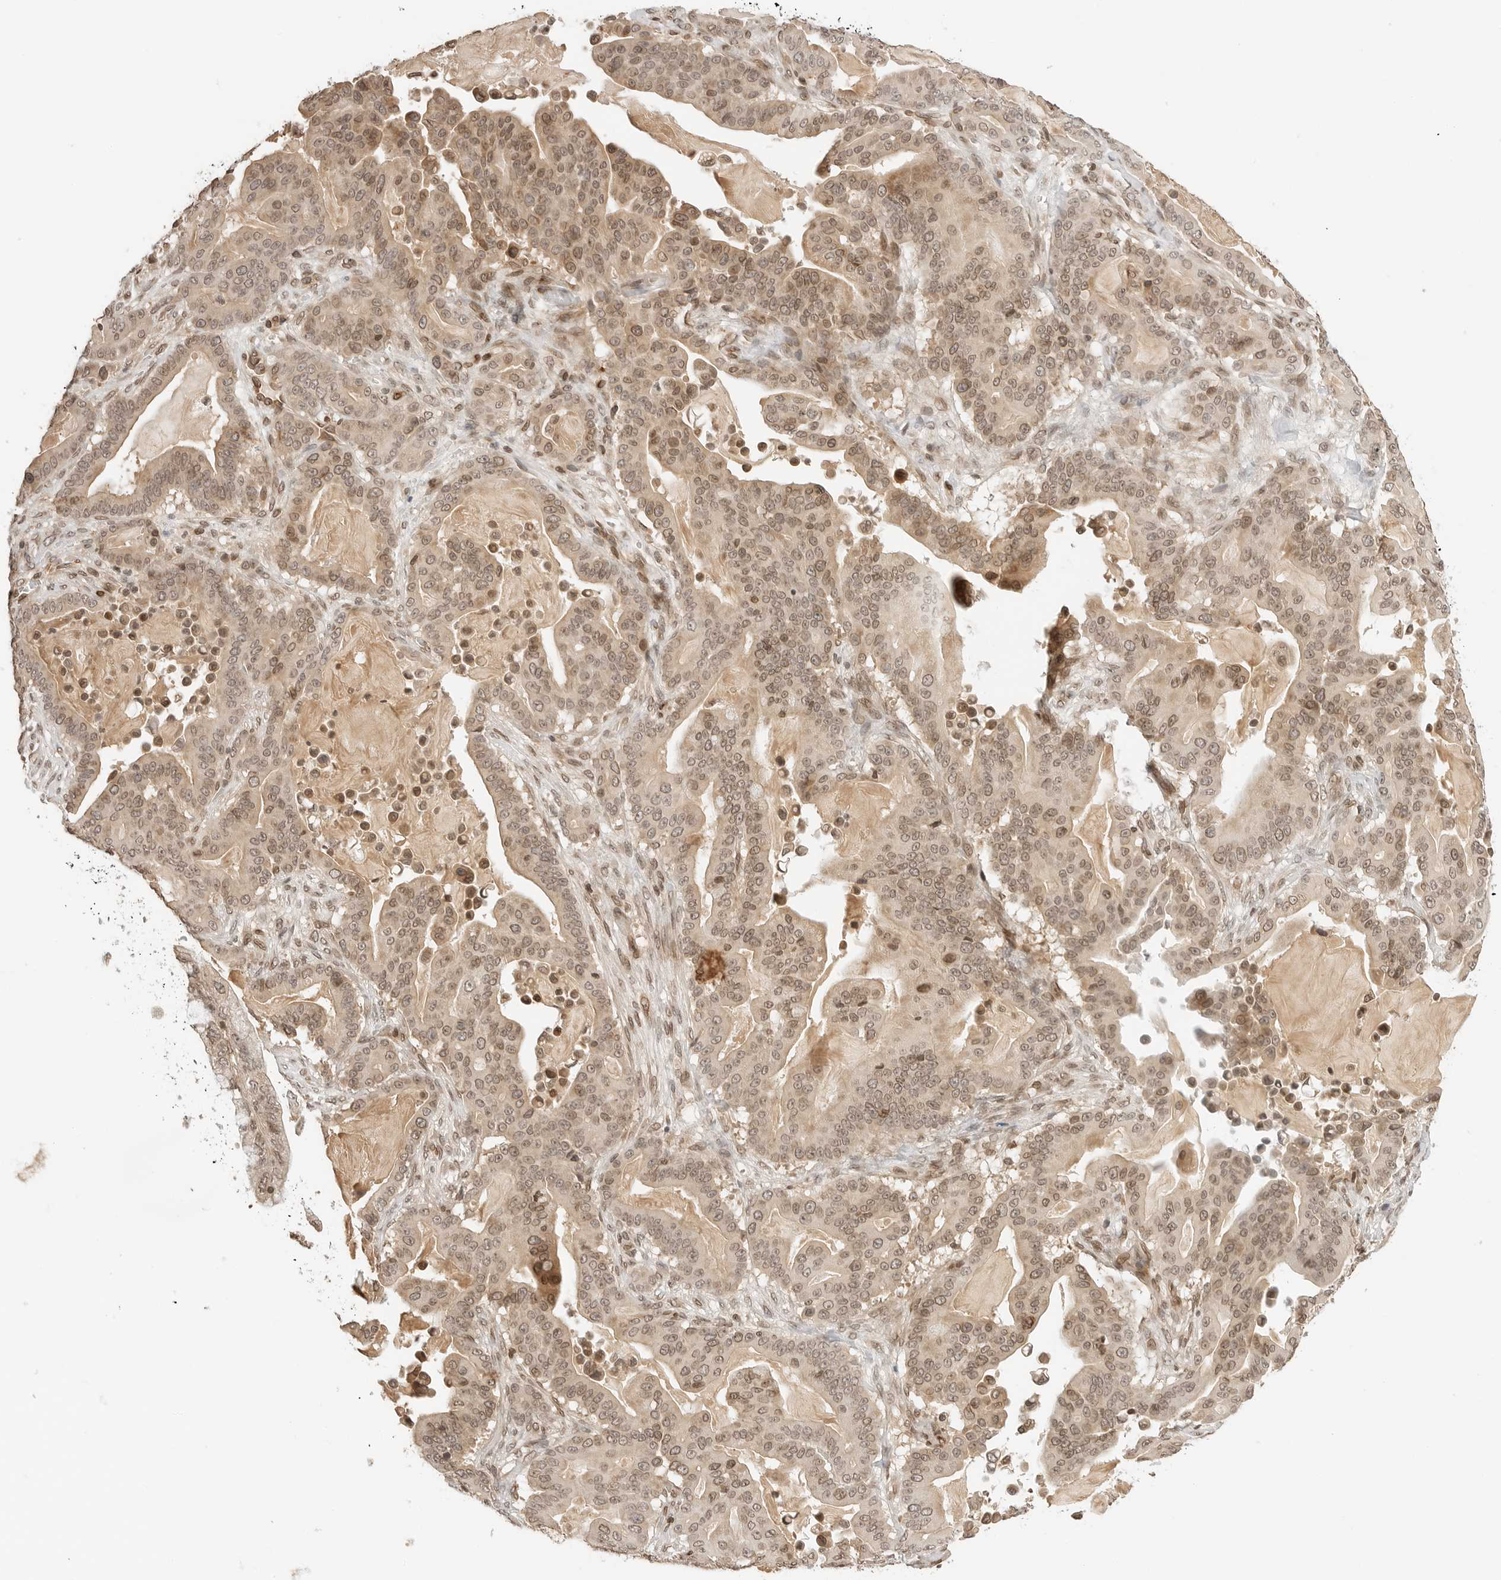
{"staining": {"intensity": "moderate", "quantity": ">75%", "location": "cytoplasmic/membranous,nuclear"}, "tissue": "pancreatic cancer", "cell_type": "Tumor cells", "image_type": "cancer", "snomed": [{"axis": "morphology", "description": "Adenocarcinoma, NOS"}, {"axis": "topography", "description": "Pancreas"}], "caption": "The image shows immunohistochemical staining of pancreatic cancer (adenocarcinoma). There is moderate cytoplasmic/membranous and nuclear staining is seen in about >75% of tumor cells.", "gene": "POLH", "patient": {"sex": "male", "age": 63}}